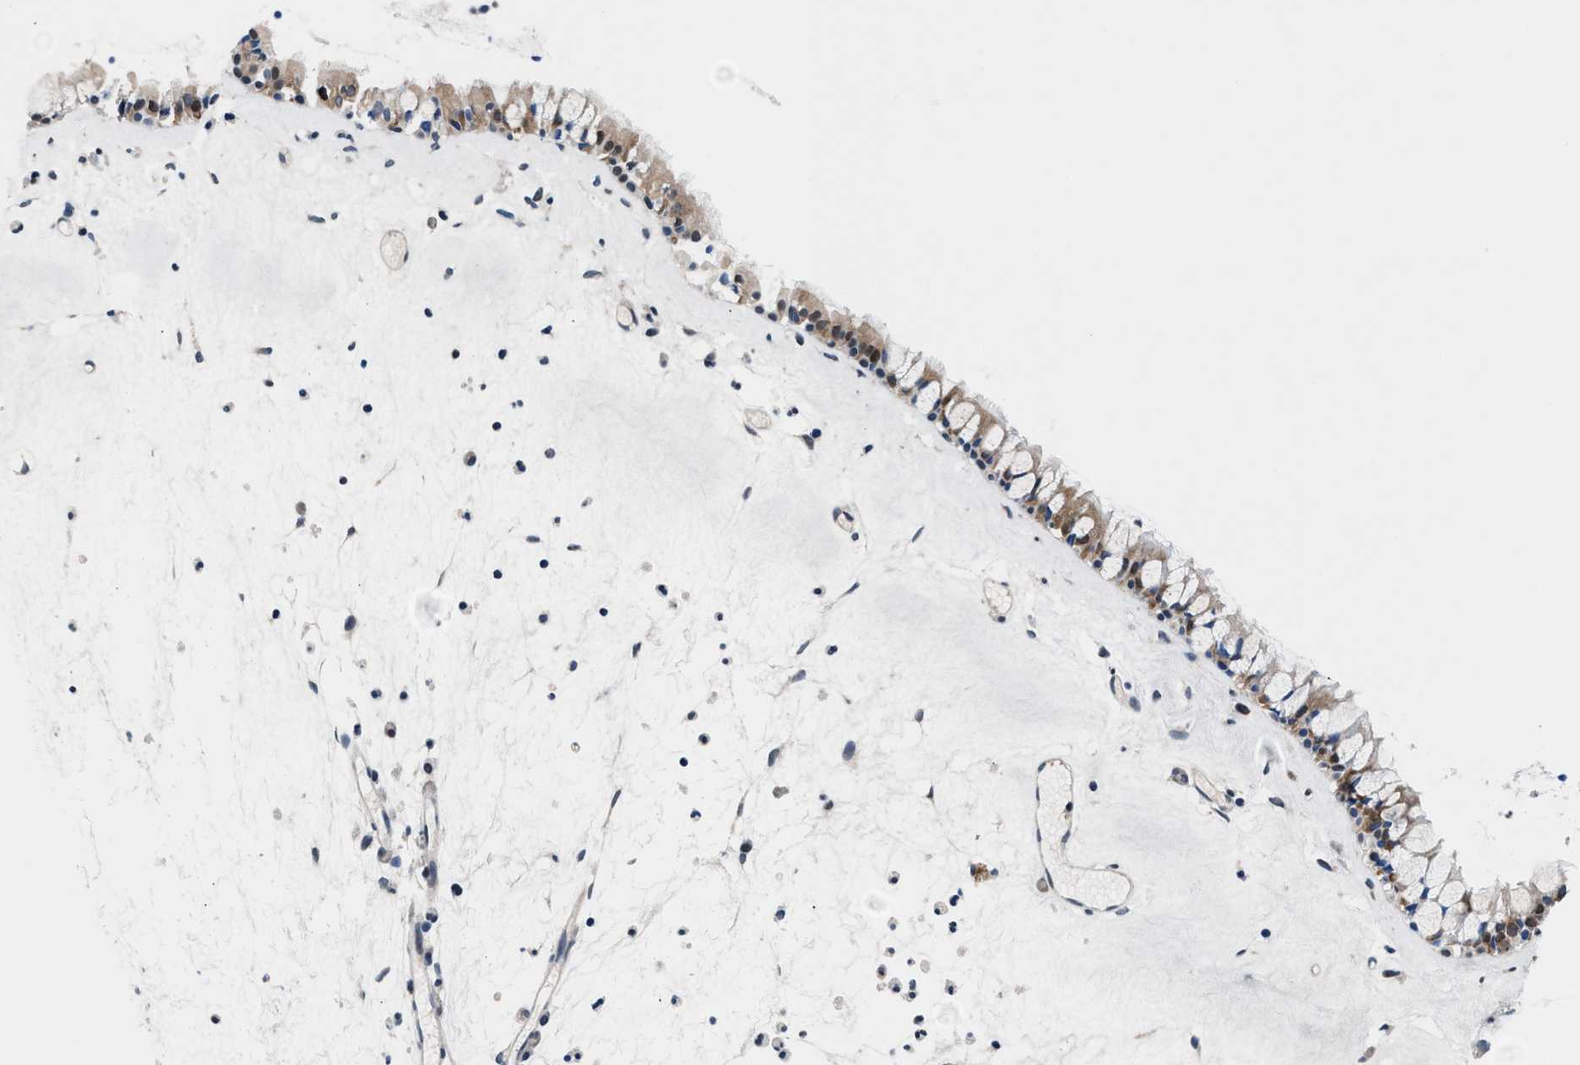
{"staining": {"intensity": "moderate", "quantity": "<25%", "location": "cytoplasmic/membranous"}, "tissue": "nasopharynx", "cell_type": "Respiratory epithelial cells", "image_type": "normal", "snomed": [{"axis": "morphology", "description": "Normal tissue, NOS"}, {"axis": "topography", "description": "Nasopharynx"}], "caption": "IHC staining of unremarkable nasopharynx, which reveals low levels of moderate cytoplasmic/membranous positivity in approximately <25% of respiratory epithelial cells indicating moderate cytoplasmic/membranous protein positivity. The staining was performed using DAB (brown) for protein detection and nuclei were counterstained in hematoxylin (blue).", "gene": "PRPSAP2", "patient": {"sex": "female", "age": 42}}